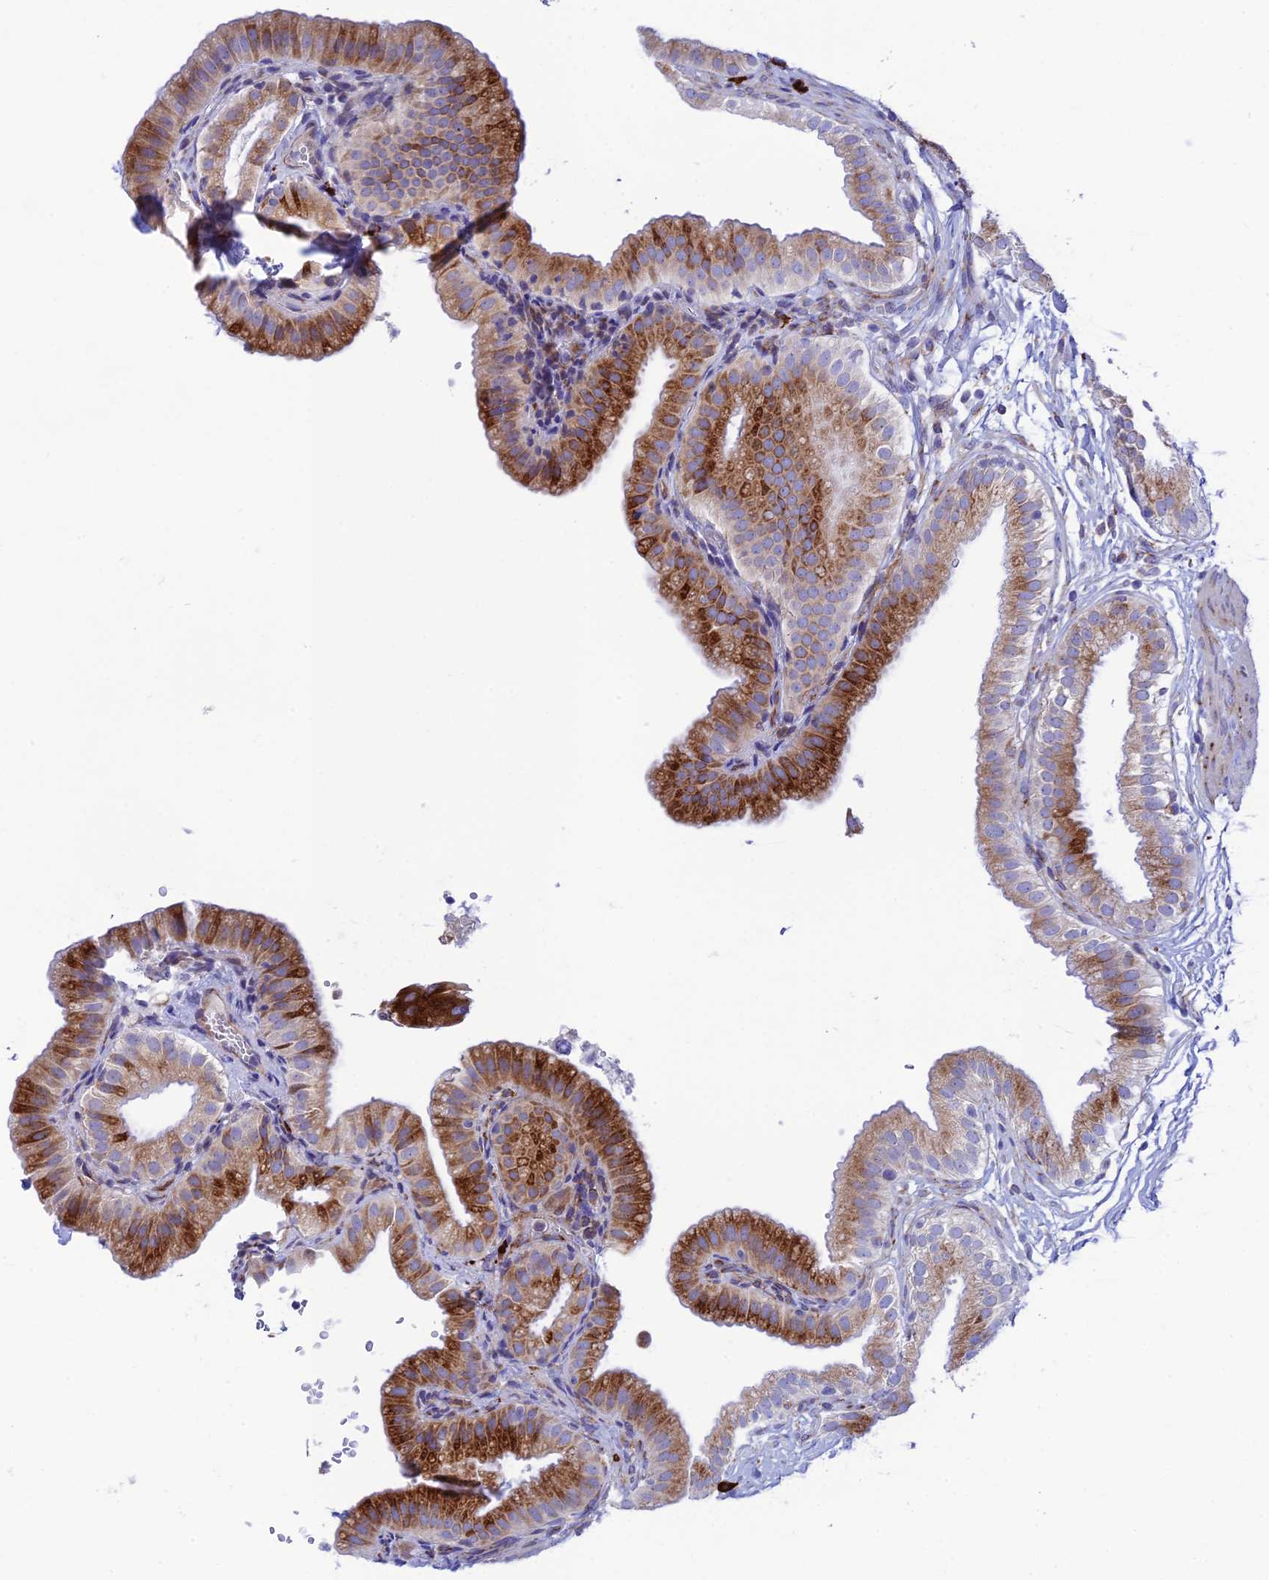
{"staining": {"intensity": "strong", "quantity": "25%-75%", "location": "cytoplasmic/membranous"}, "tissue": "gallbladder", "cell_type": "Glandular cells", "image_type": "normal", "snomed": [{"axis": "morphology", "description": "Normal tissue, NOS"}, {"axis": "topography", "description": "Gallbladder"}], "caption": "This image exhibits IHC staining of unremarkable human gallbladder, with high strong cytoplasmic/membranous staining in approximately 25%-75% of glandular cells.", "gene": "TUBGCP6", "patient": {"sex": "female", "age": 61}}